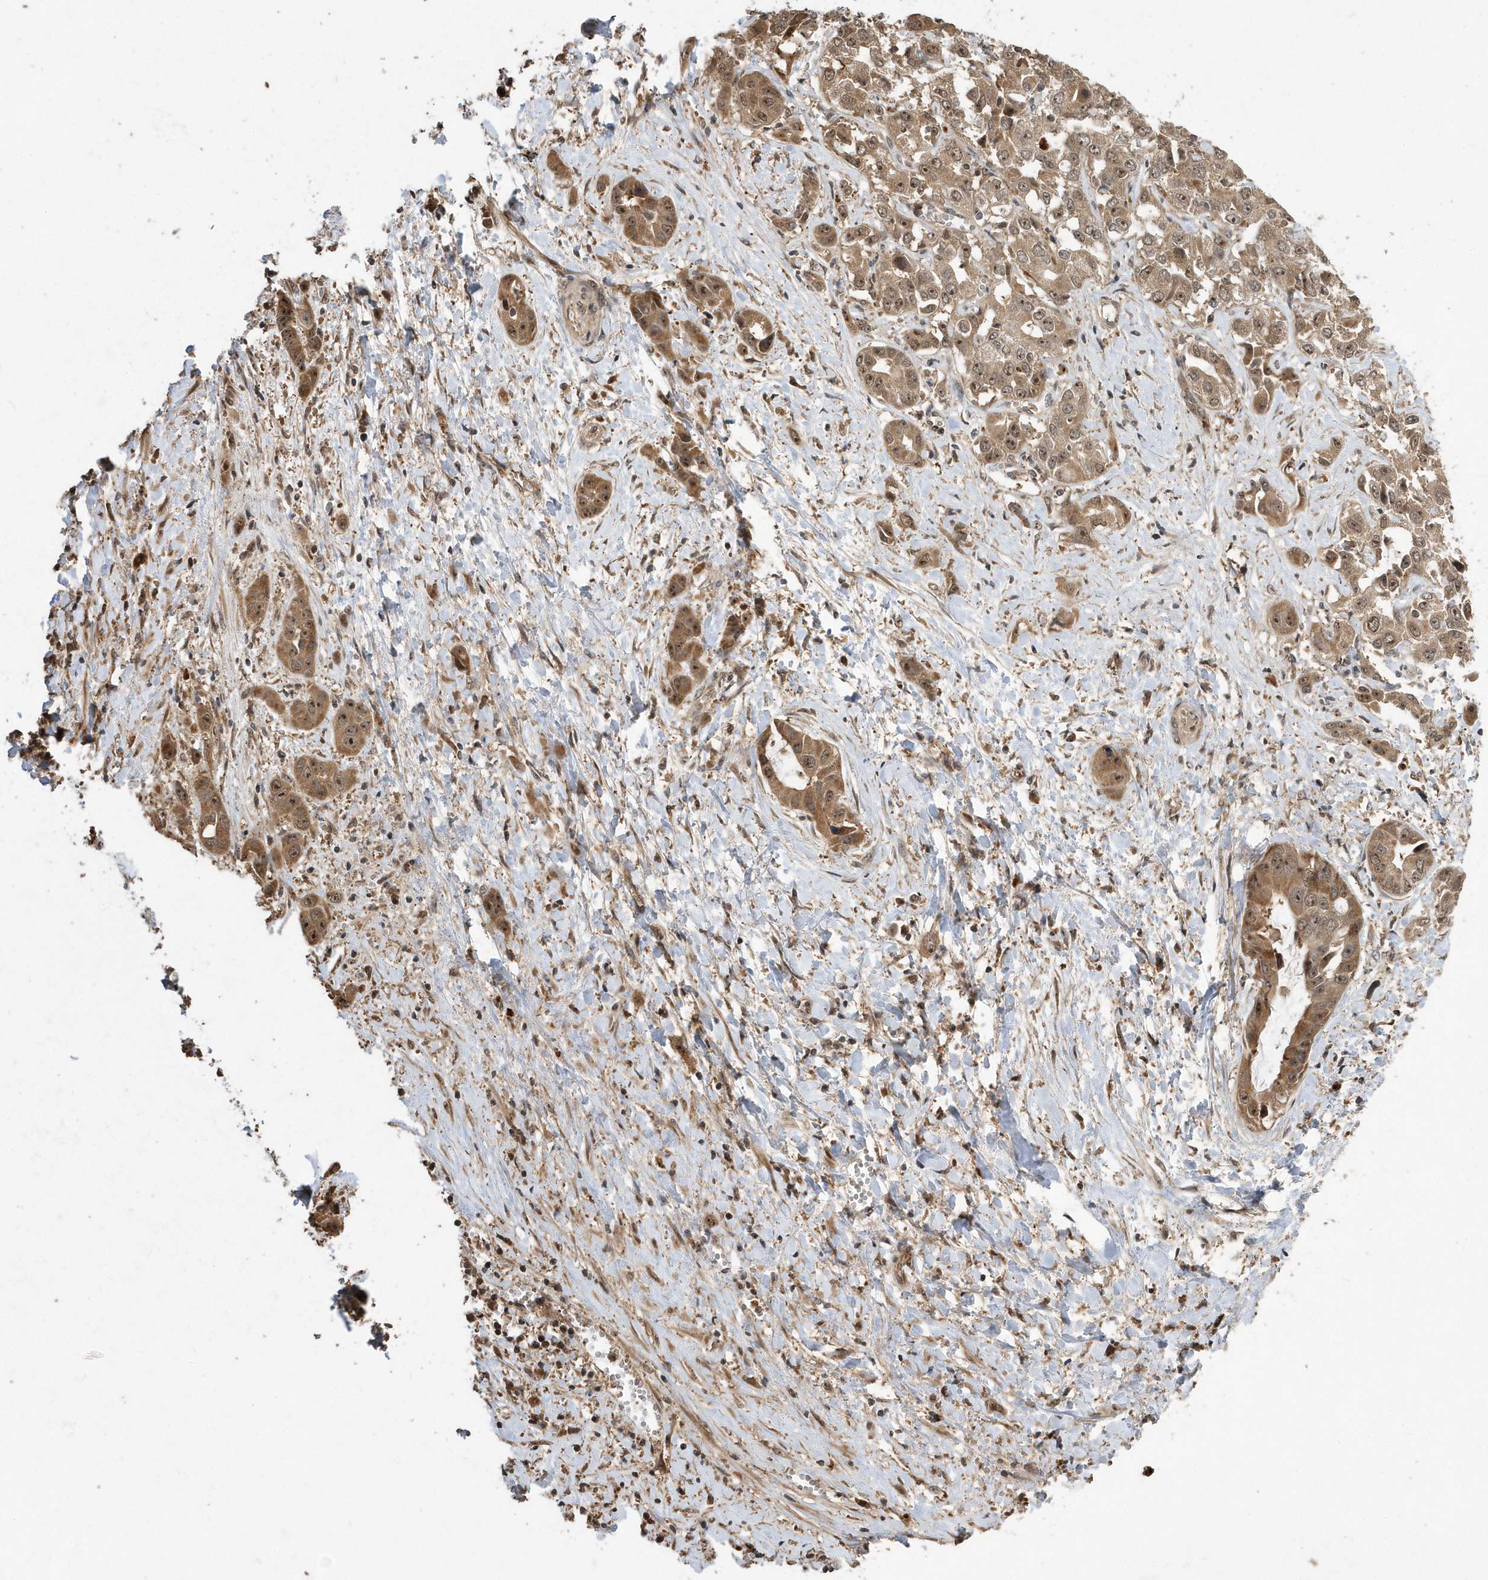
{"staining": {"intensity": "moderate", "quantity": ">75%", "location": "cytoplasmic/membranous,nuclear"}, "tissue": "liver cancer", "cell_type": "Tumor cells", "image_type": "cancer", "snomed": [{"axis": "morphology", "description": "Cholangiocarcinoma"}, {"axis": "topography", "description": "Liver"}], "caption": "An immunohistochemistry (IHC) histopathology image of tumor tissue is shown. Protein staining in brown highlights moderate cytoplasmic/membranous and nuclear positivity in liver cancer (cholangiocarcinoma) within tumor cells.", "gene": "WASHC5", "patient": {"sex": "female", "age": 52}}